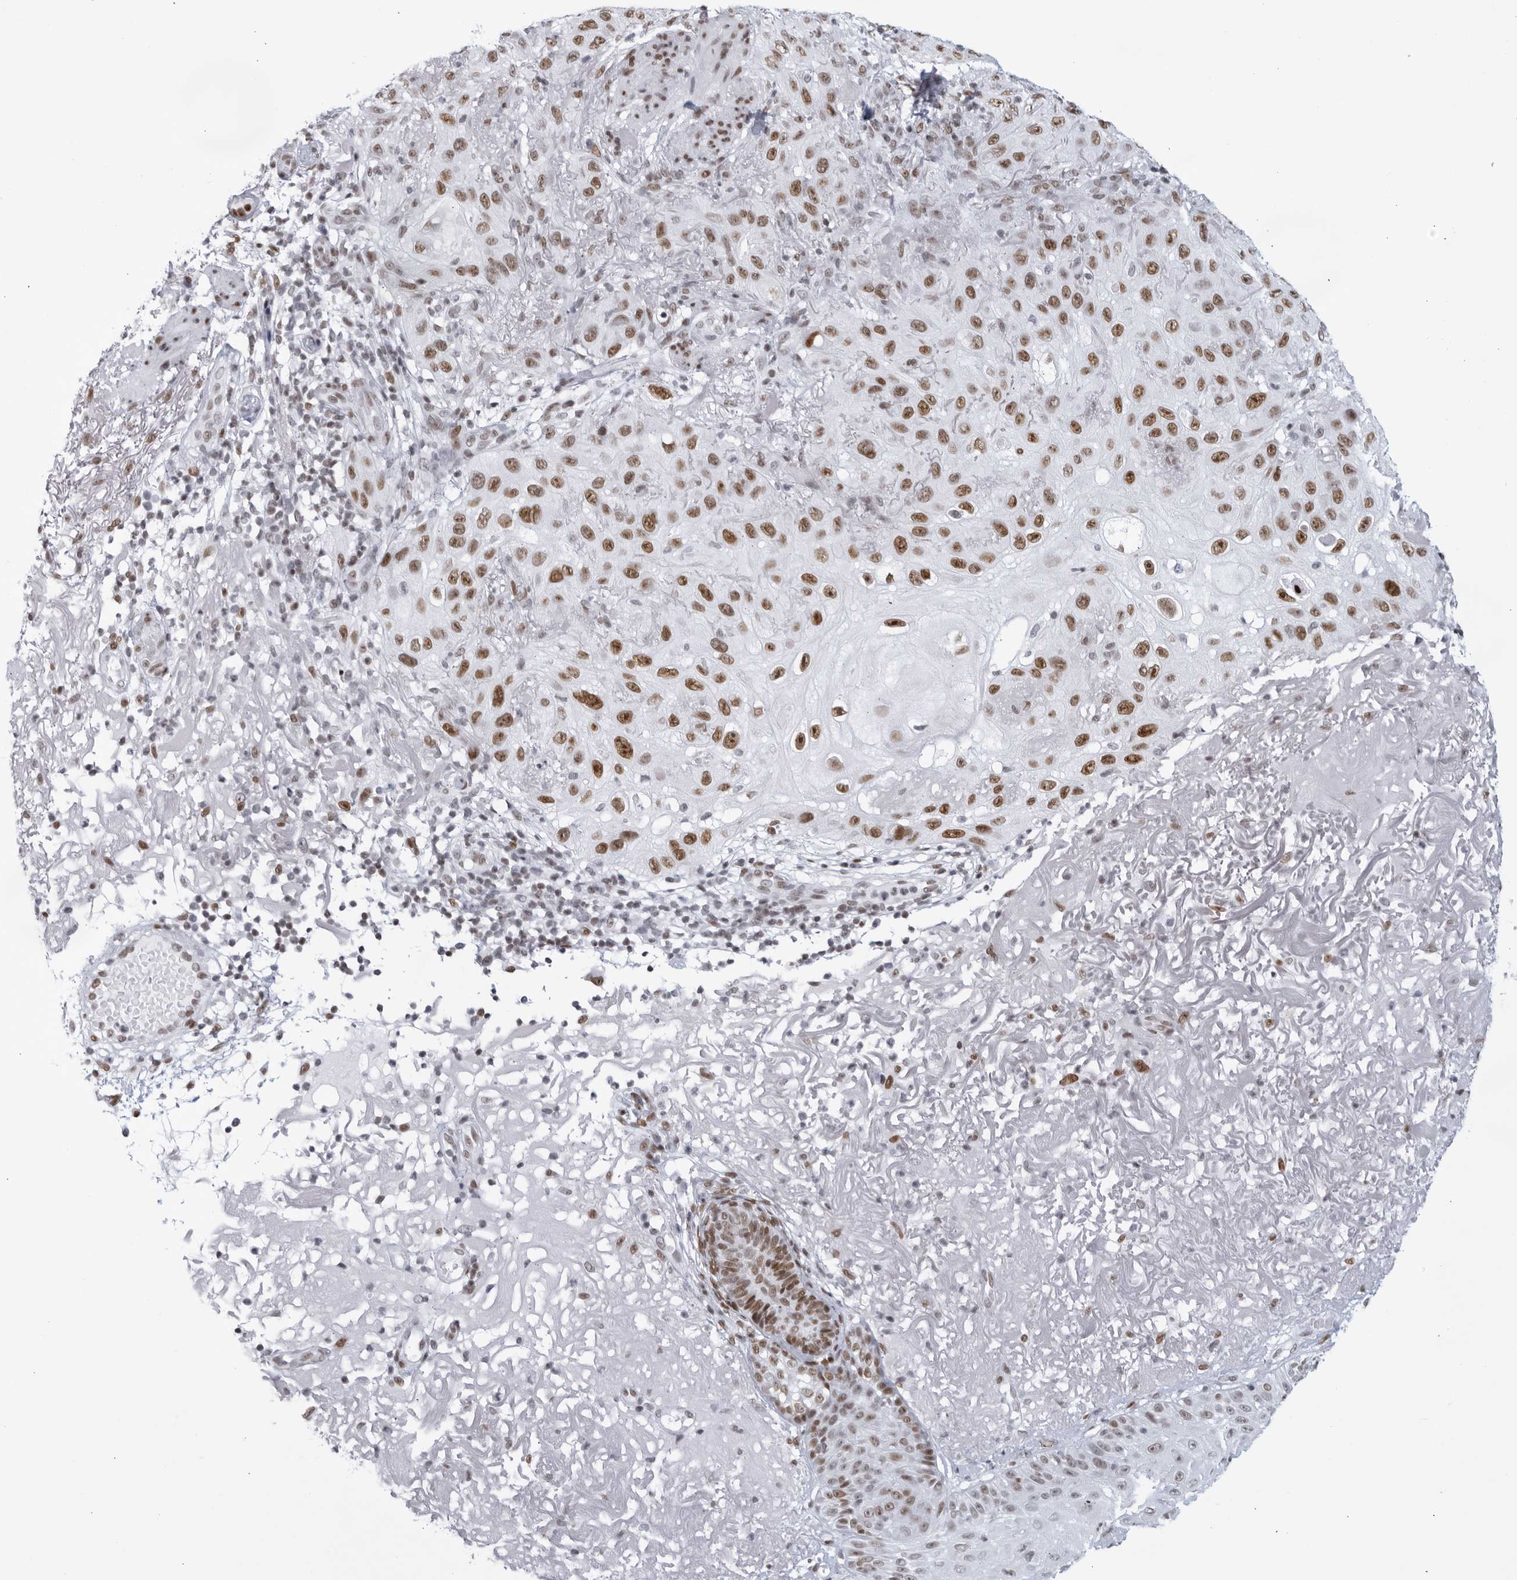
{"staining": {"intensity": "strong", "quantity": ">75%", "location": "nuclear"}, "tissue": "skin cancer", "cell_type": "Tumor cells", "image_type": "cancer", "snomed": [{"axis": "morphology", "description": "Normal tissue, NOS"}, {"axis": "morphology", "description": "Squamous cell carcinoma, NOS"}, {"axis": "topography", "description": "Skin"}], "caption": "A histopathology image of human skin squamous cell carcinoma stained for a protein displays strong nuclear brown staining in tumor cells.", "gene": "HP1BP3", "patient": {"sex": "female", "age": 96}}